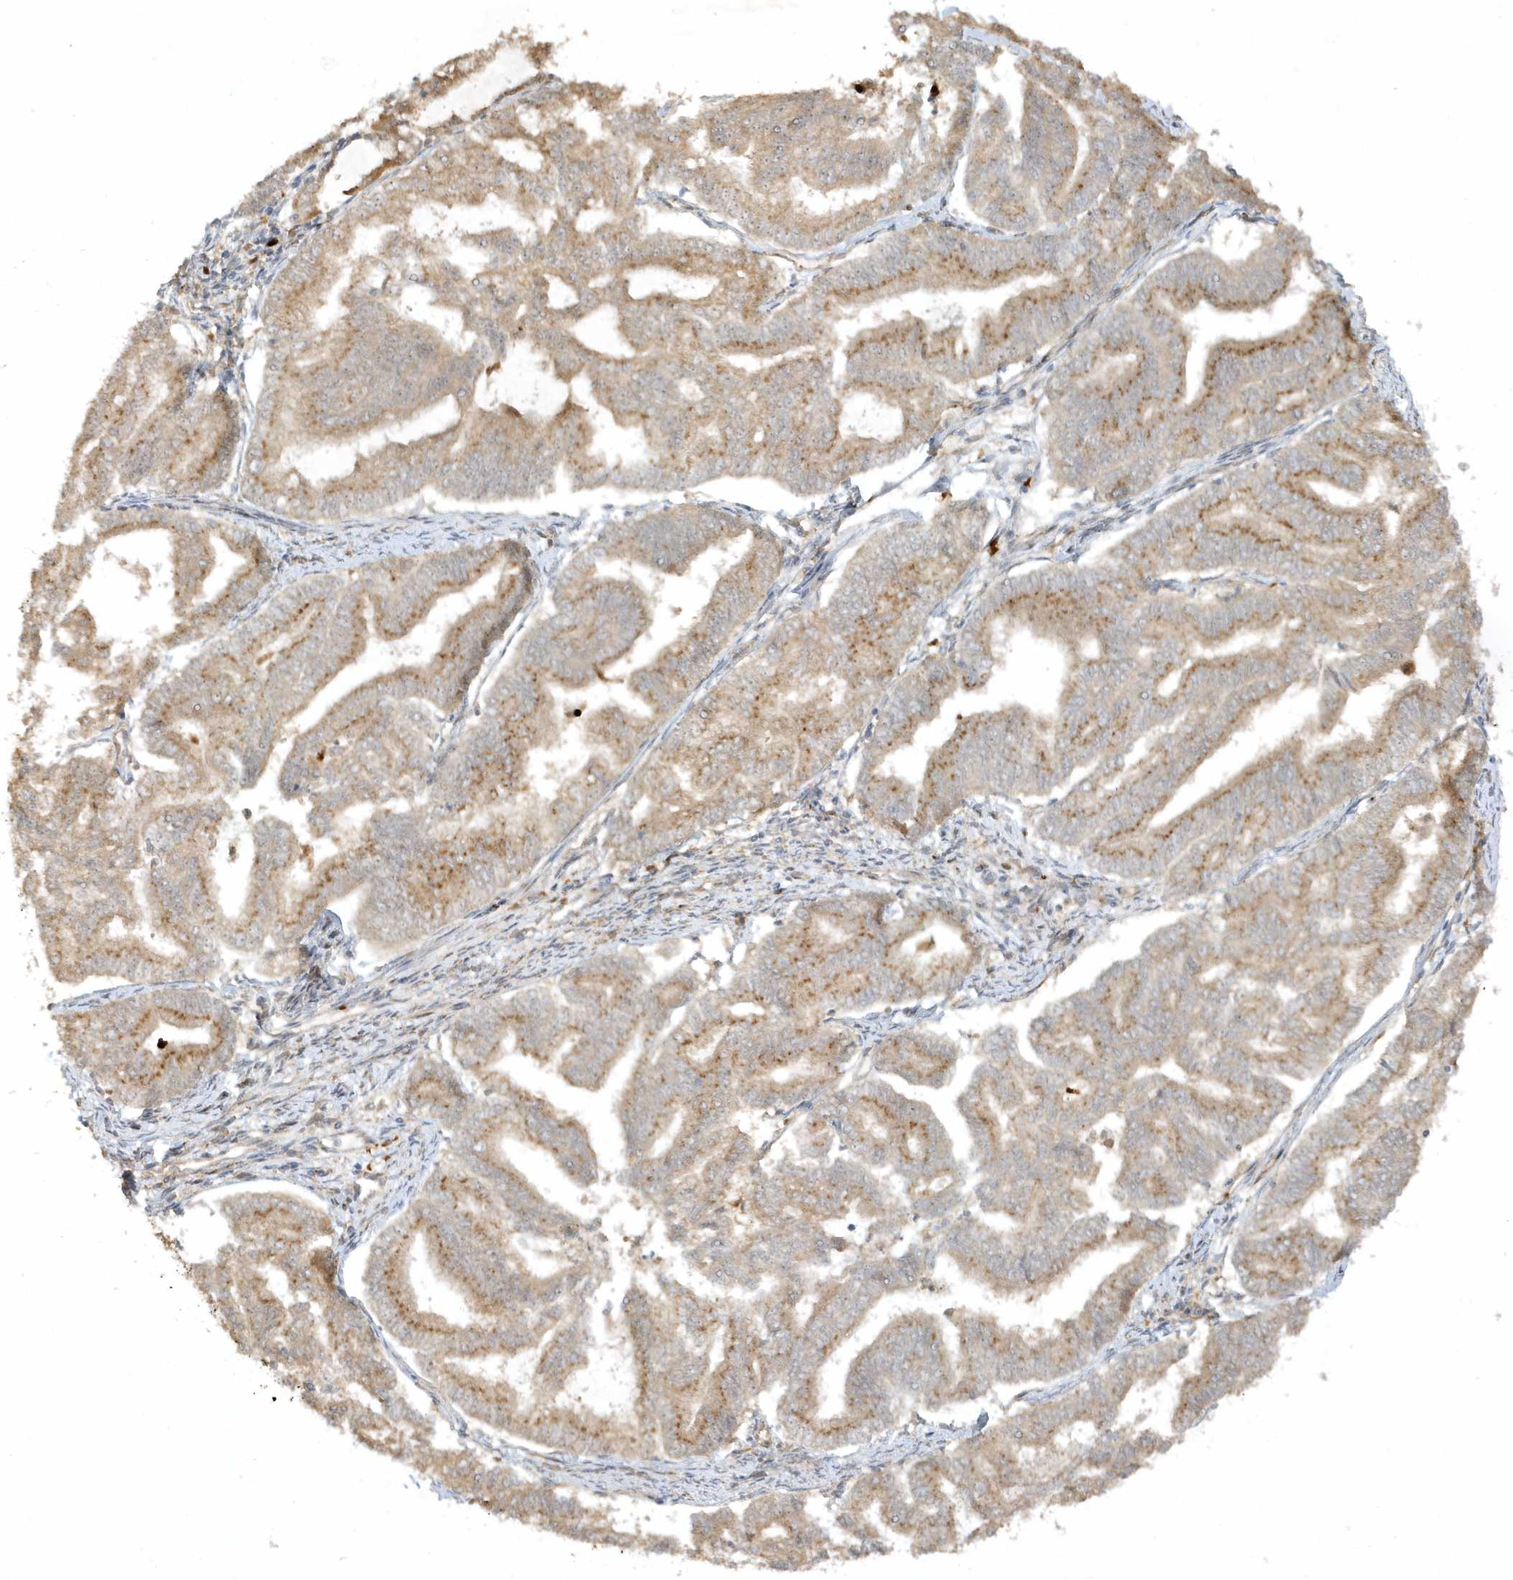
{"staining": {"intensity": "moderate", "quantity": "25%-75%", "location": "cytoplasmic/membranous"}, "tissue": "endometrial cancer", "cell_type": "Tumor cells", "image_type": "cancer", "snomed": [{"axis": "morphology", "description": "Adenocarcinoma, NOS"}, {"axis": "topography", "description": "Endometrium"}], "caption": "DAB (3,3'-diaminobenzidine) immunohistochemical staining of adenocarcinoma (endometrial) demonstrates moderate cytoplasmic/membranous protein positivity in about 25%-75% of tumor cells.", "gene": "IFT57", "patient": {"sex": "female", "age": 79}}